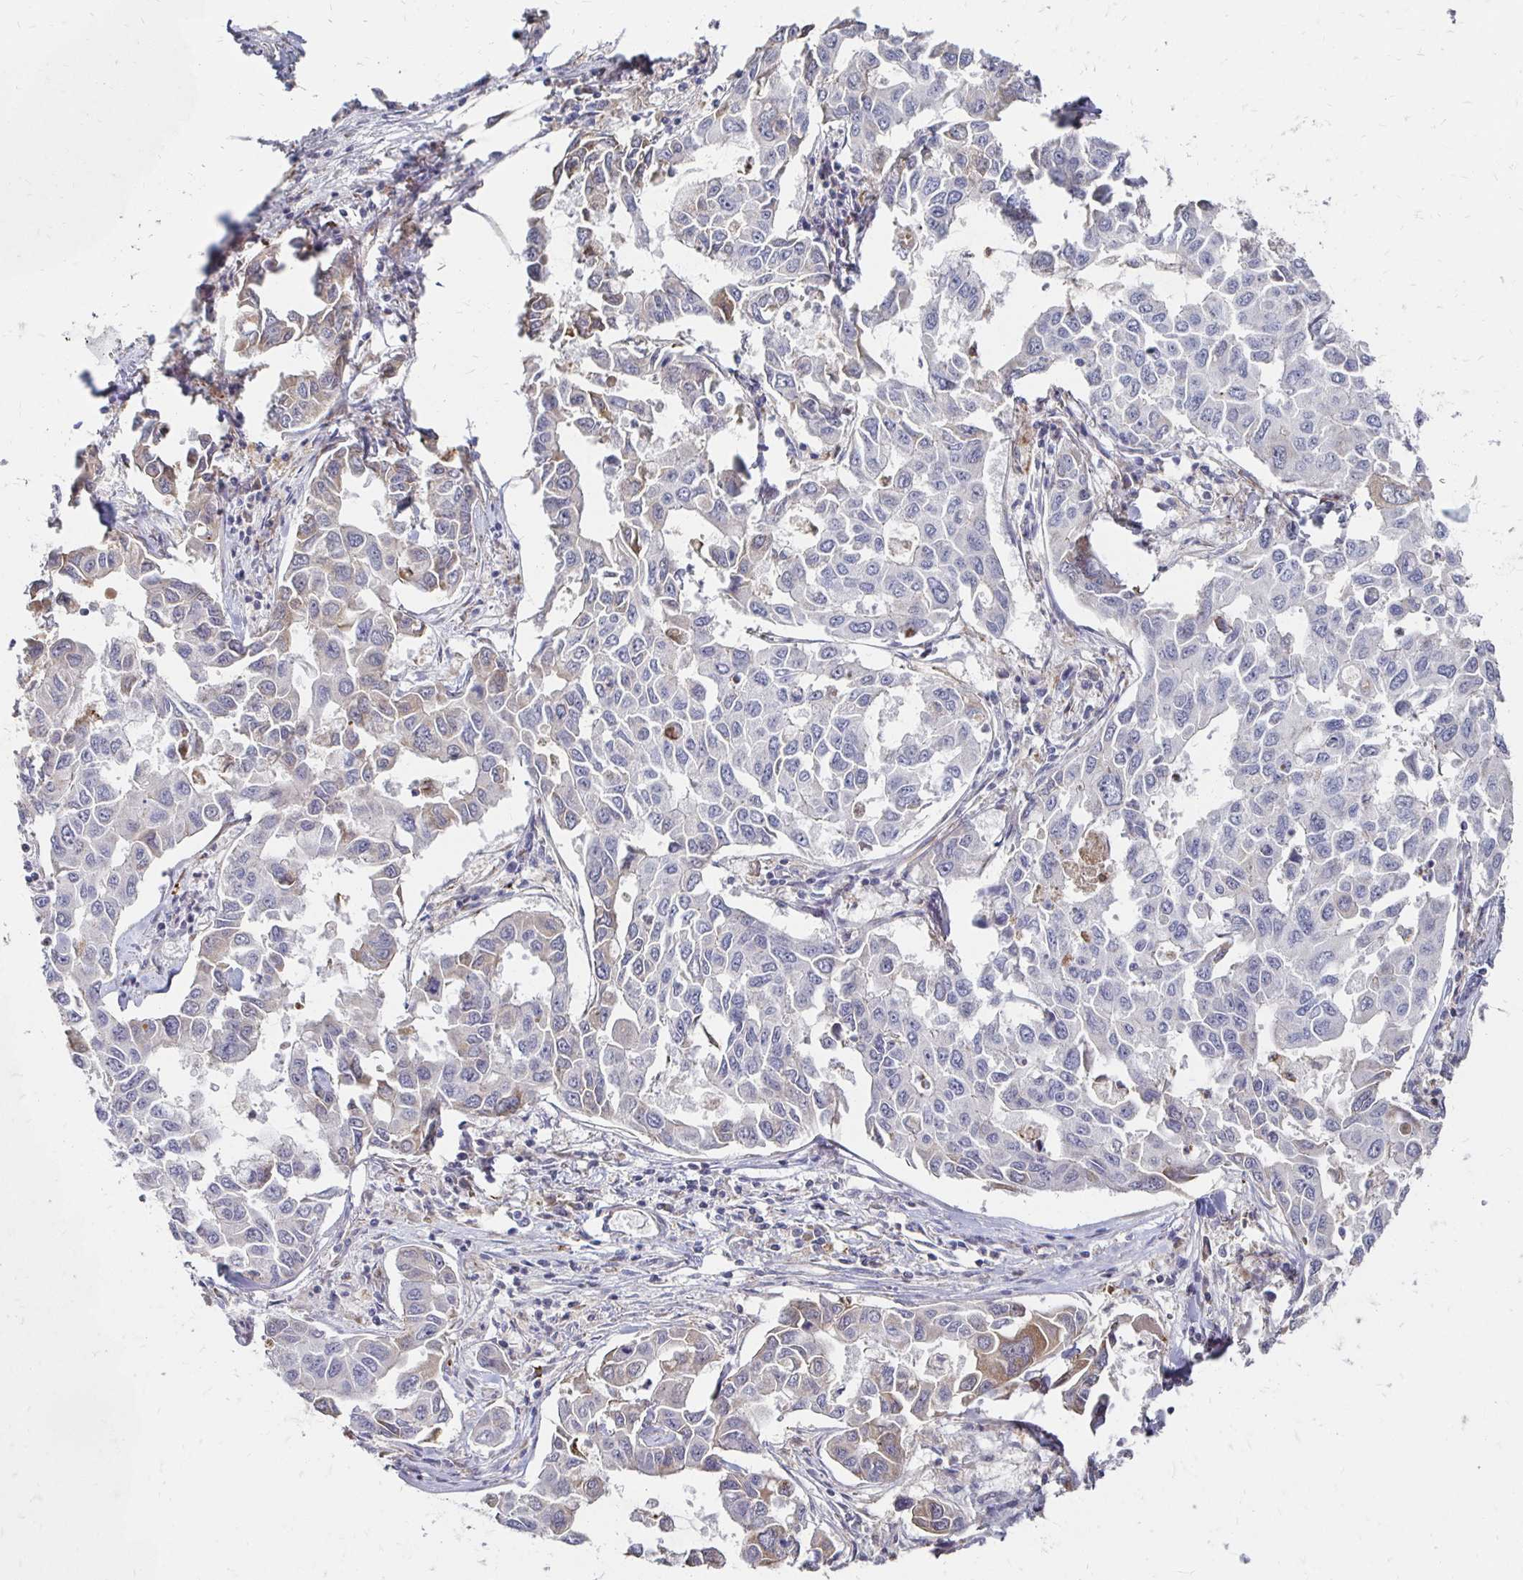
{"staining": {"intensity": "weak", "quantity": "<25%", "location": "cytoplasmic/membranous"}, "tissue": "lung cancer", "cell_type": "Tumor cells", "image_type": "cancer", "snomed": [{"axis": "morphology", "description": "Adenocarcinoma, NOS"}, {"axis": "topography", "description": "Lung"}], "caption": "This image is of lung cancer (adenocarcinoma) stained with immunohistochemistry to label a protein in brown with the nuclei are counter-stained blue. There is no expression in tumor cells.", "gene": "ZNF727", "patient": {"sex": "male", "age": 64}}